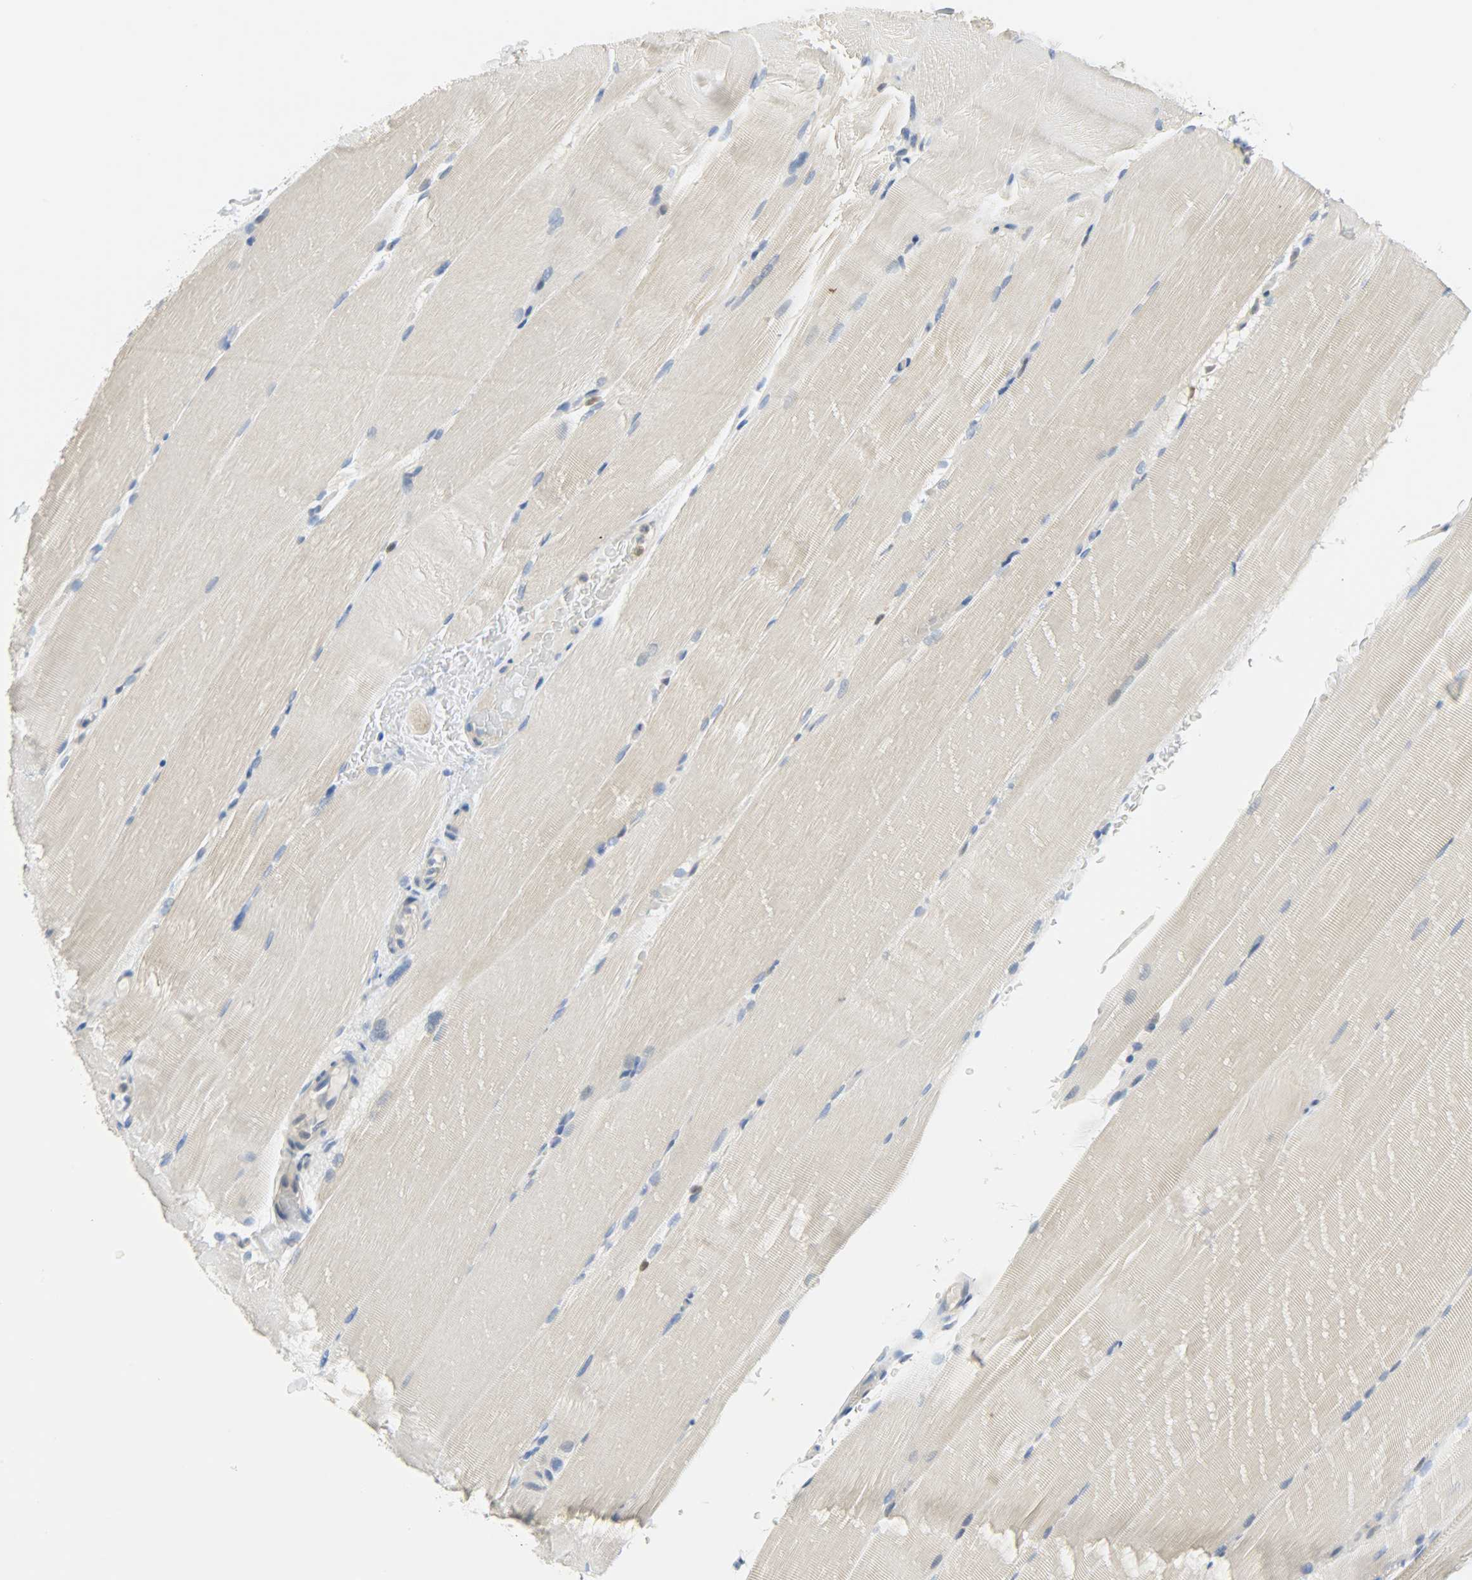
{"staining": {"intensity": "weak", "quantity": "25%-75%", "location": "cytoplasmic/membranous"}, "tissue": "skeletal muscle", "cell_type": "Myocytes", "image_type": "normal", "snomed": [{"axis": "morphology", "description": "Normal tissue, NOS"}, {"axis": "topography", "description": "Skeletal muscle"}, {"axis": "topography", "description": "Parathyroid gland"}], "caption": "Myocytes display low levels of weak cytoplasmic/membranous positivity in approximately 25%-75% of cells in normal skeletal muscle.", "gene": "EIF4EBP1", "patient": {"sex": "female", "age": 37}}